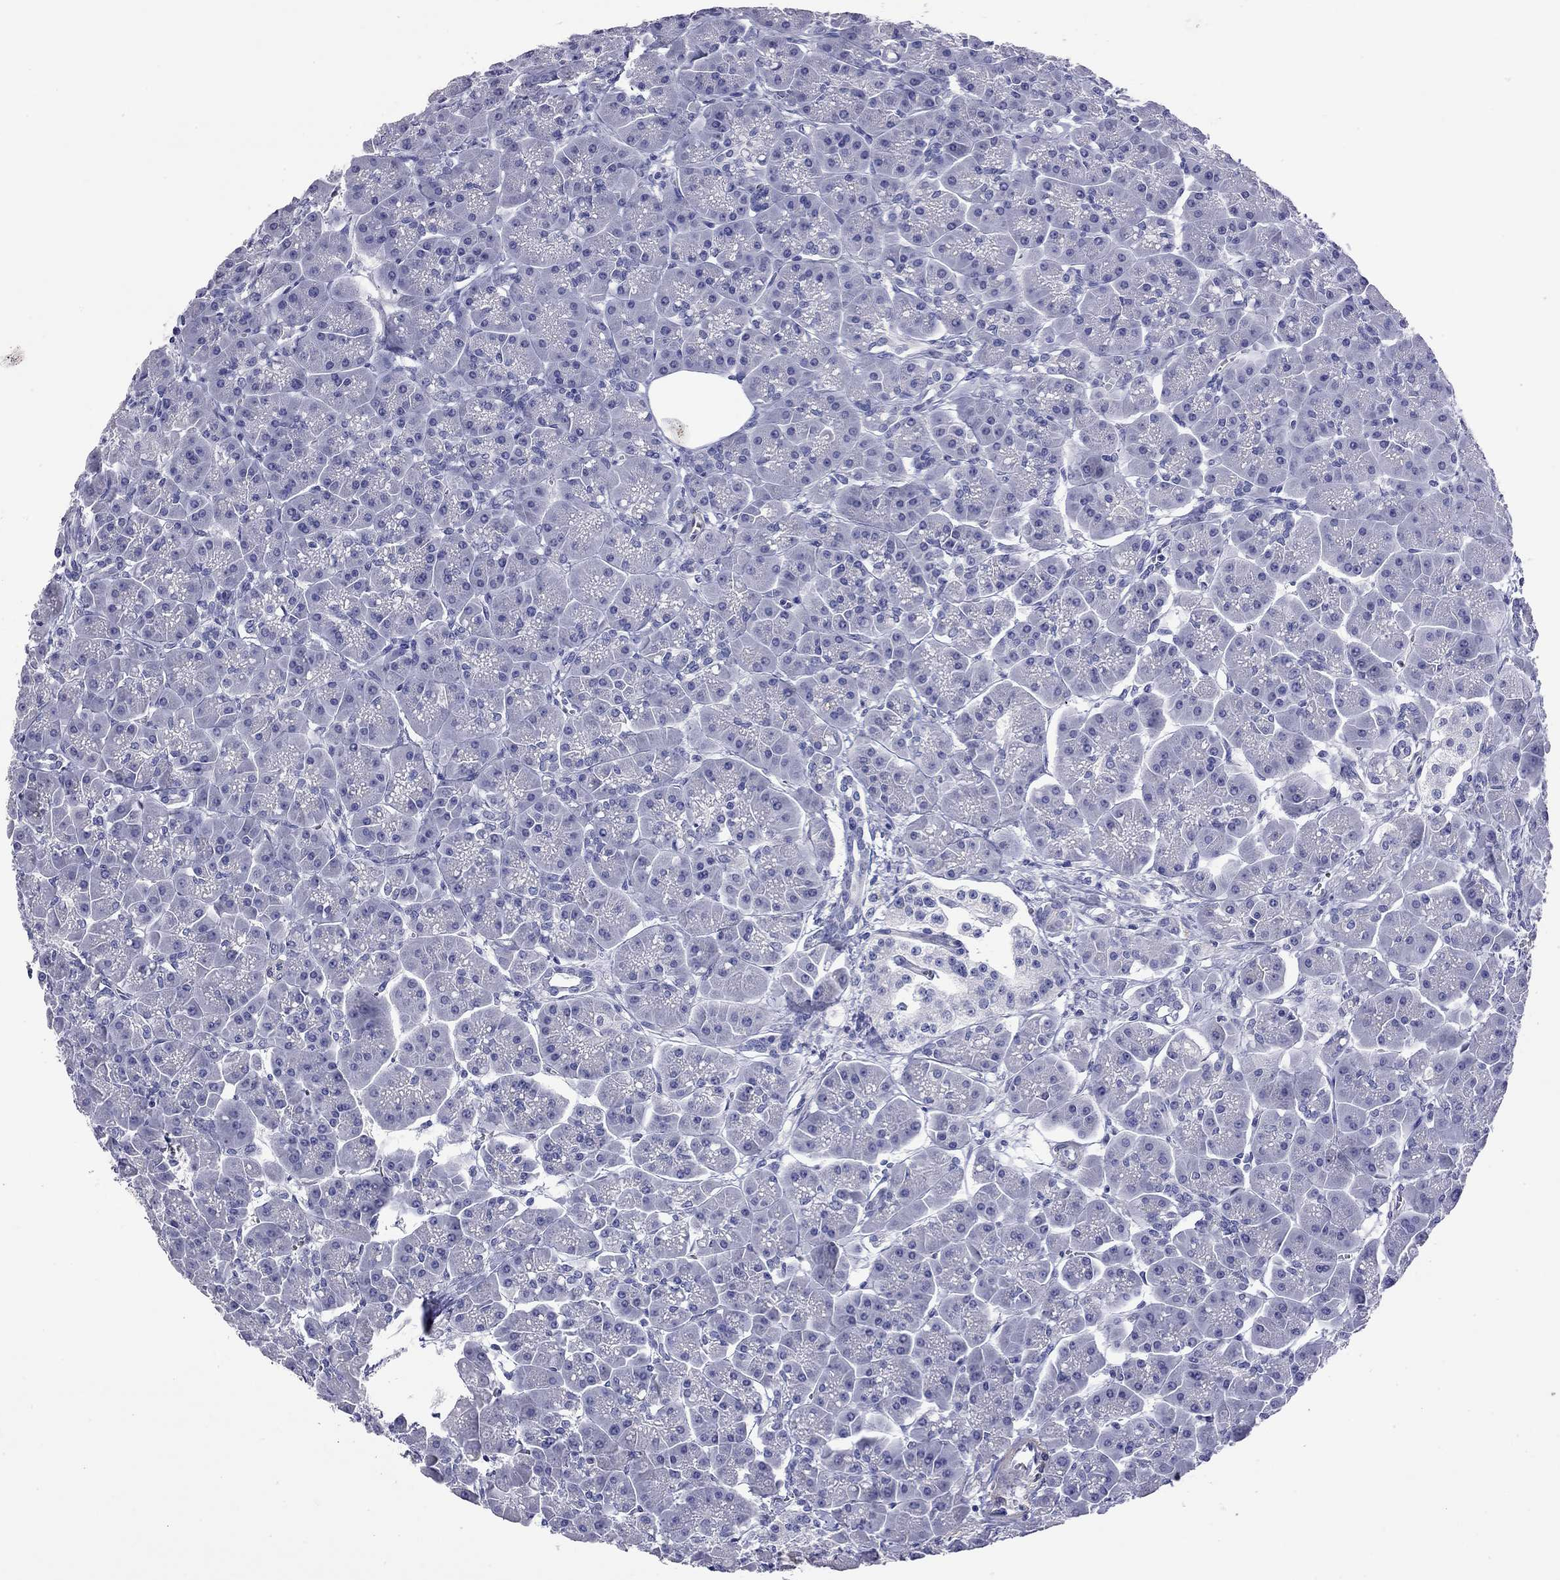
{"staining": {"intensity": "negative", "quantity": "none", "location": "none"}, "tissue": "pancreas", "cell_type": "Exocrine glandular cells", "image_type": "normal", "snomed": [{"axis": "morphology", "description": "Normal tissue, NOS"}, {"axis": "topography", "description": "Pancreas"}], "caption": "This is a image of immunohistochemistry (IHC) staining of benign pancreas, which shows no expression in exocrine glandular cells.", "gene": "KIAA2012", "patient": {"sex": "male", "age": 70}}